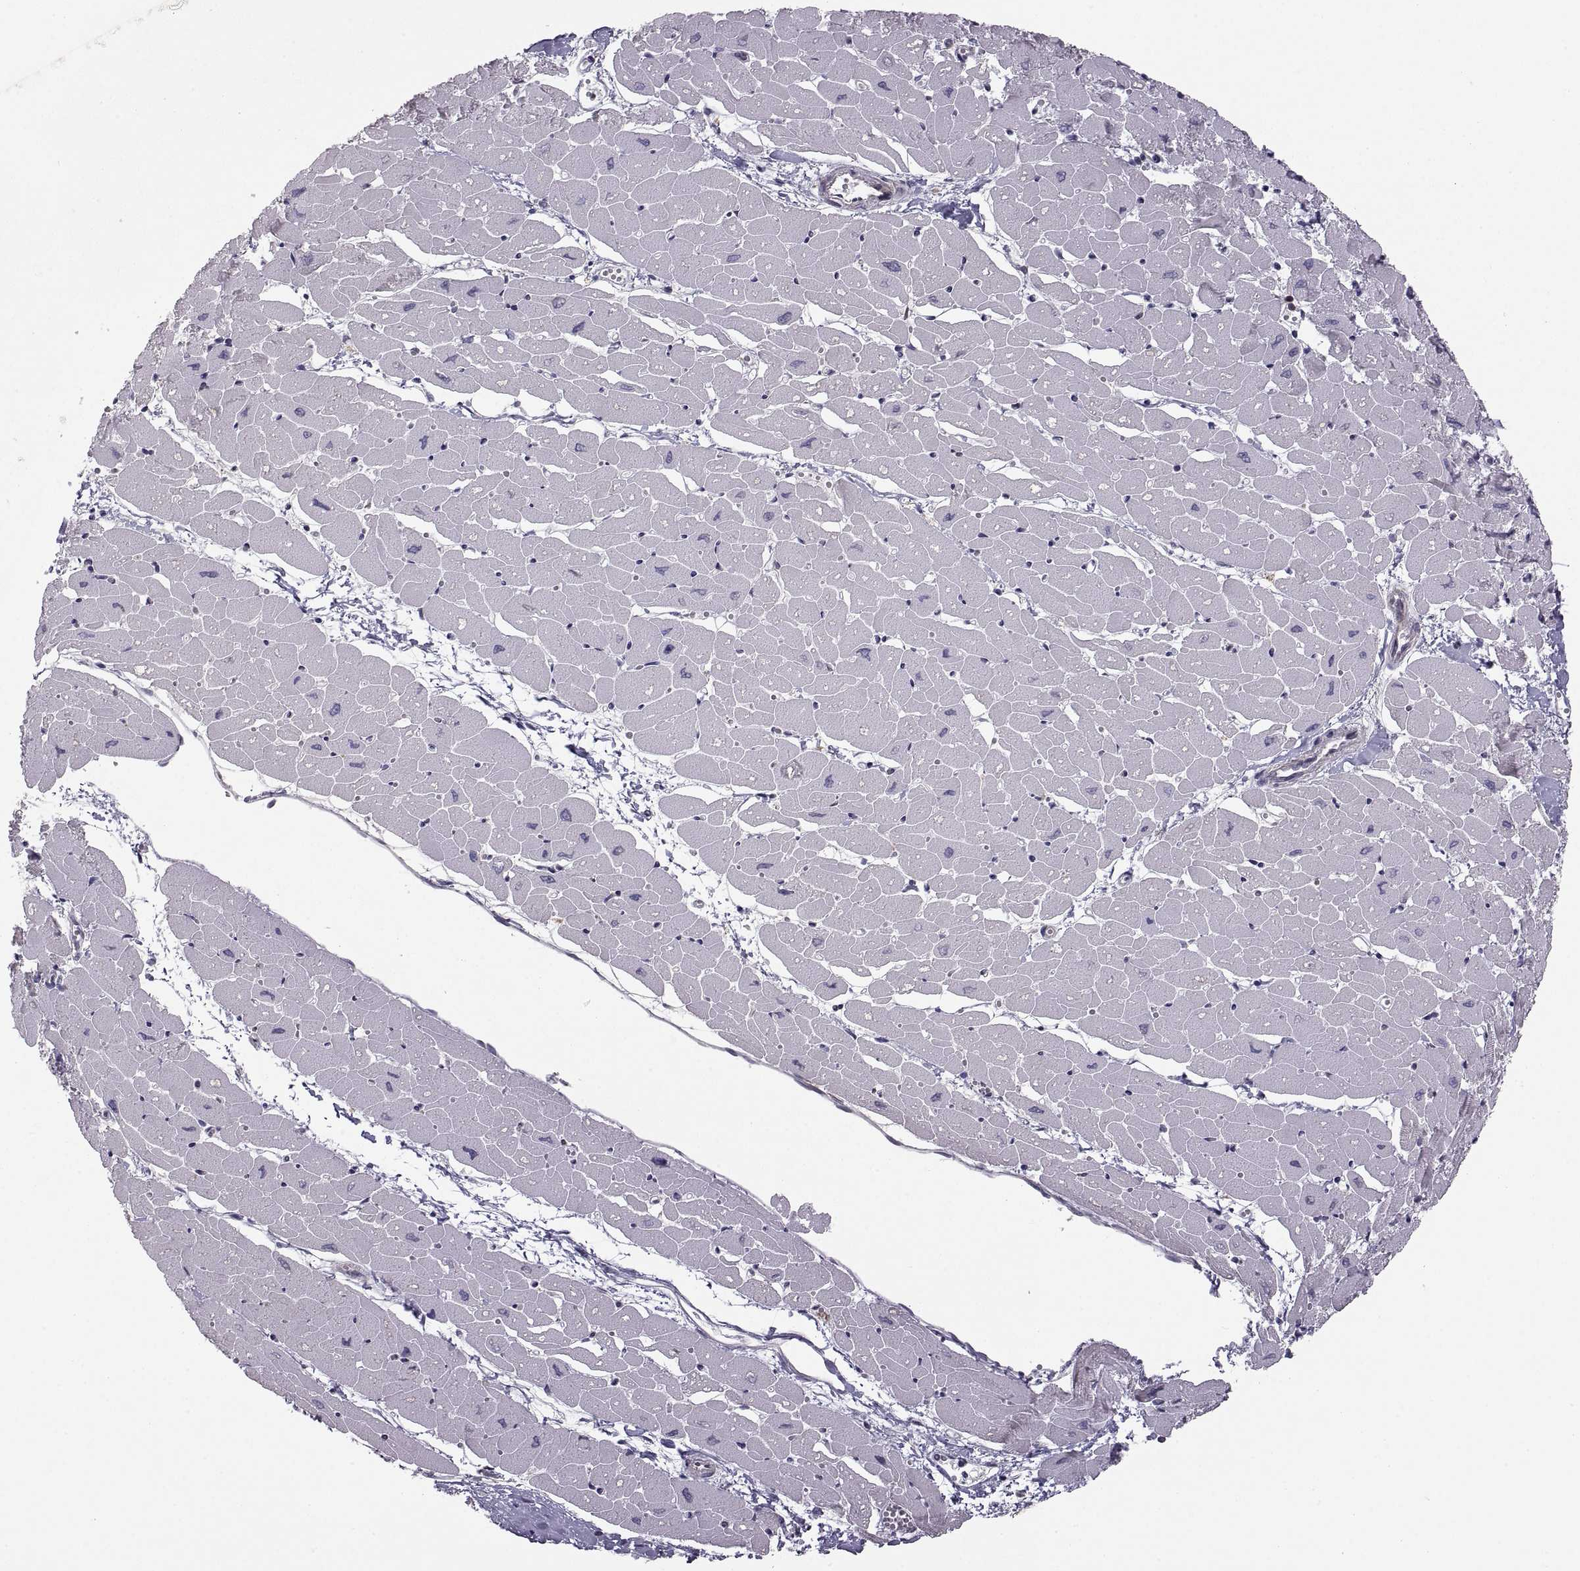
{"staining": {"intensity": "negative", "quantity": "none", "location": "none"}, "tissue": "heart muscle", "cell_type": "Cardiomyocytes", "image_type": "normal", "snomed": [{"axis": "morphology", "description": "Normal tissue, NOS"}, {"axis": "topography", "description": "Heart"}], "caption": "This is an immunohistochemistry (IHC) image of unremarkable heart muscle. There is no expression in cardiomyocytes.", "gene": "PDIA3", "patient": {"sex": "male", "age": 57}}